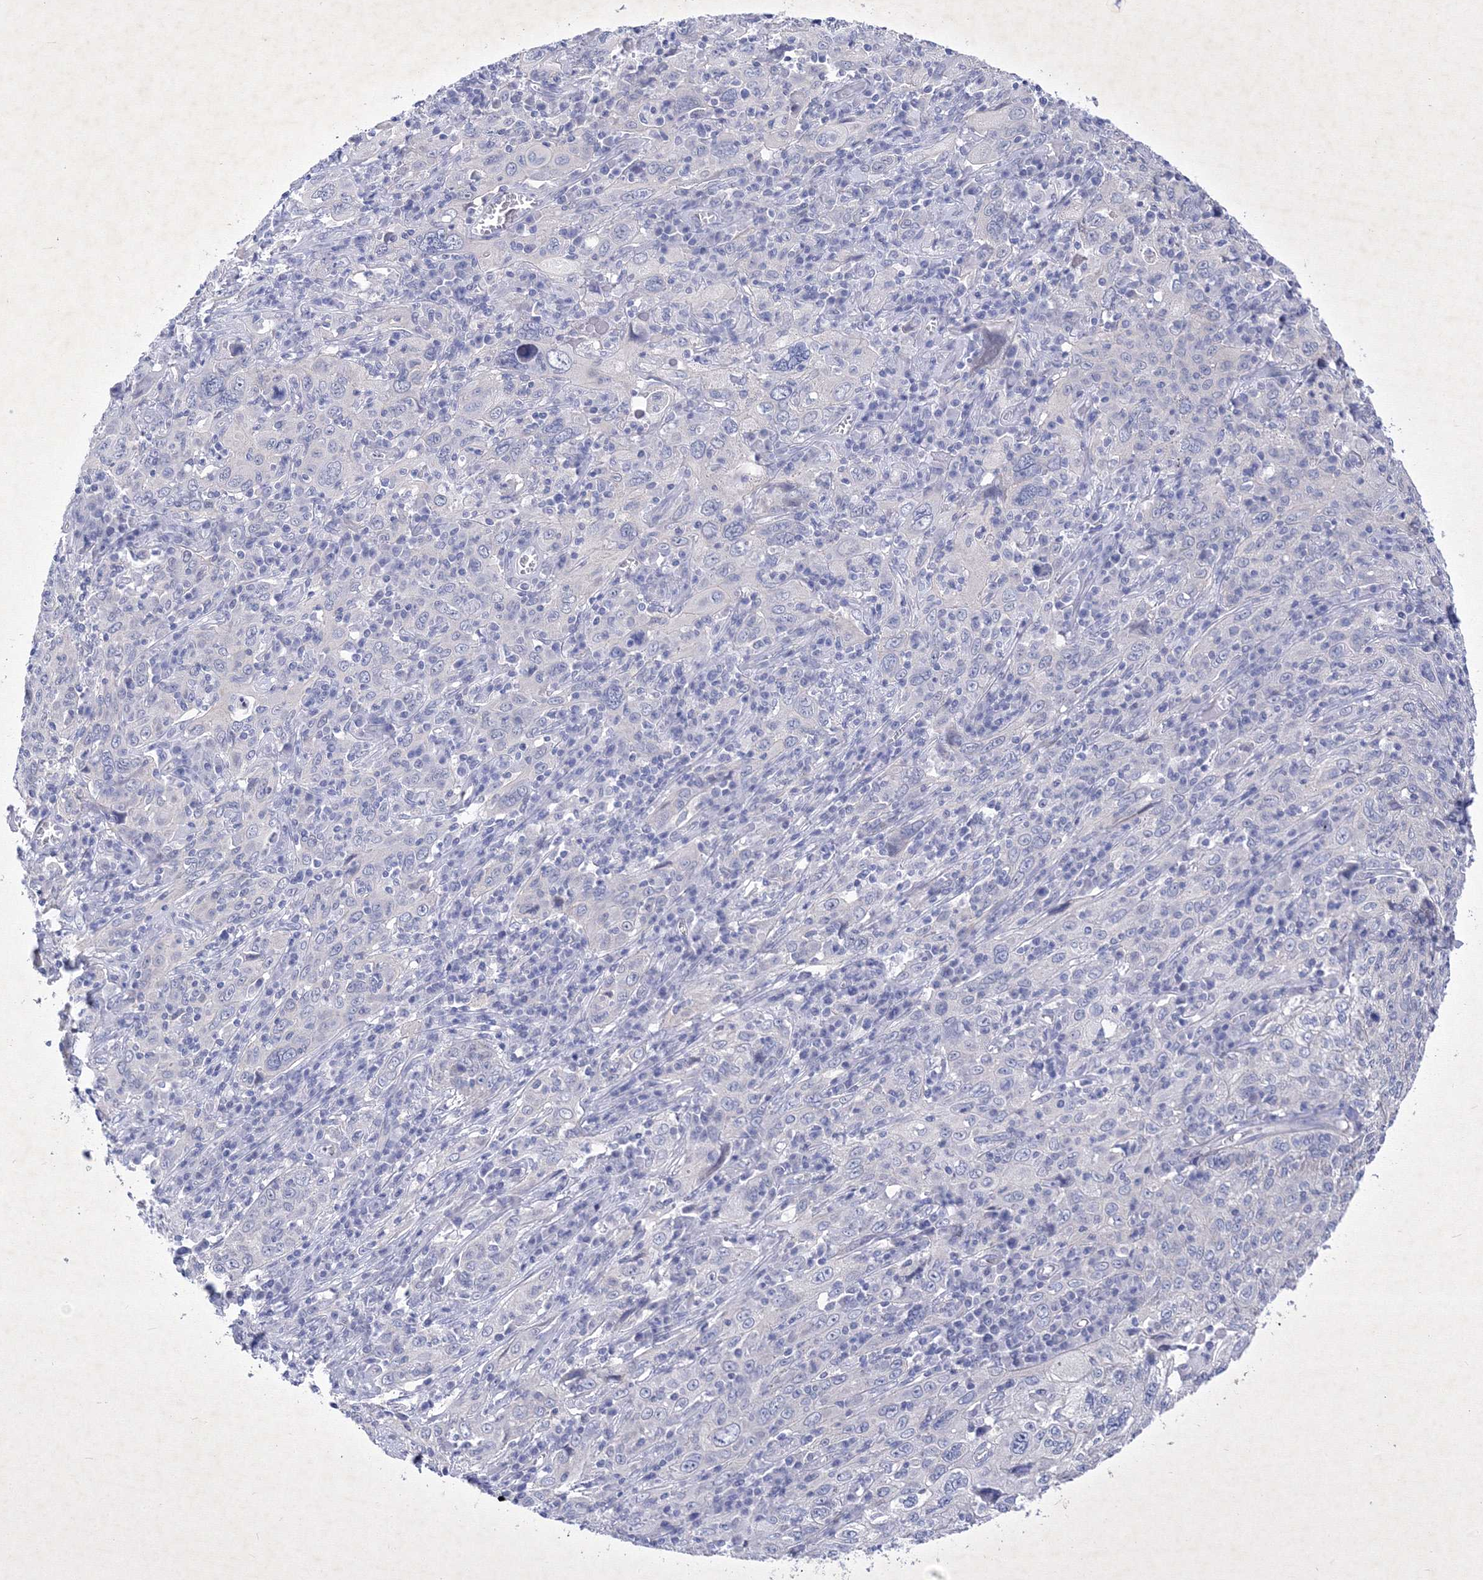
{"staining": {"intensity": "negative", "quantity": "none", "location": "none"}, "tissue": "cervical cancer", "cell_type": "Tumor cells", "image_type": "cancer", "snomed": [{"axis": "morphology", "description": "Squamous cell carcinoma, NOS"}, {"axis": "topography", "description": "Cervix"}], "caption": "The immunohistochemistry photomicrograph has no significant staining in tumor cells of cervical squamous cell carcinoma tissue.", "gene": "GPN1", "patient": {"sex": "female", "age": 46}}